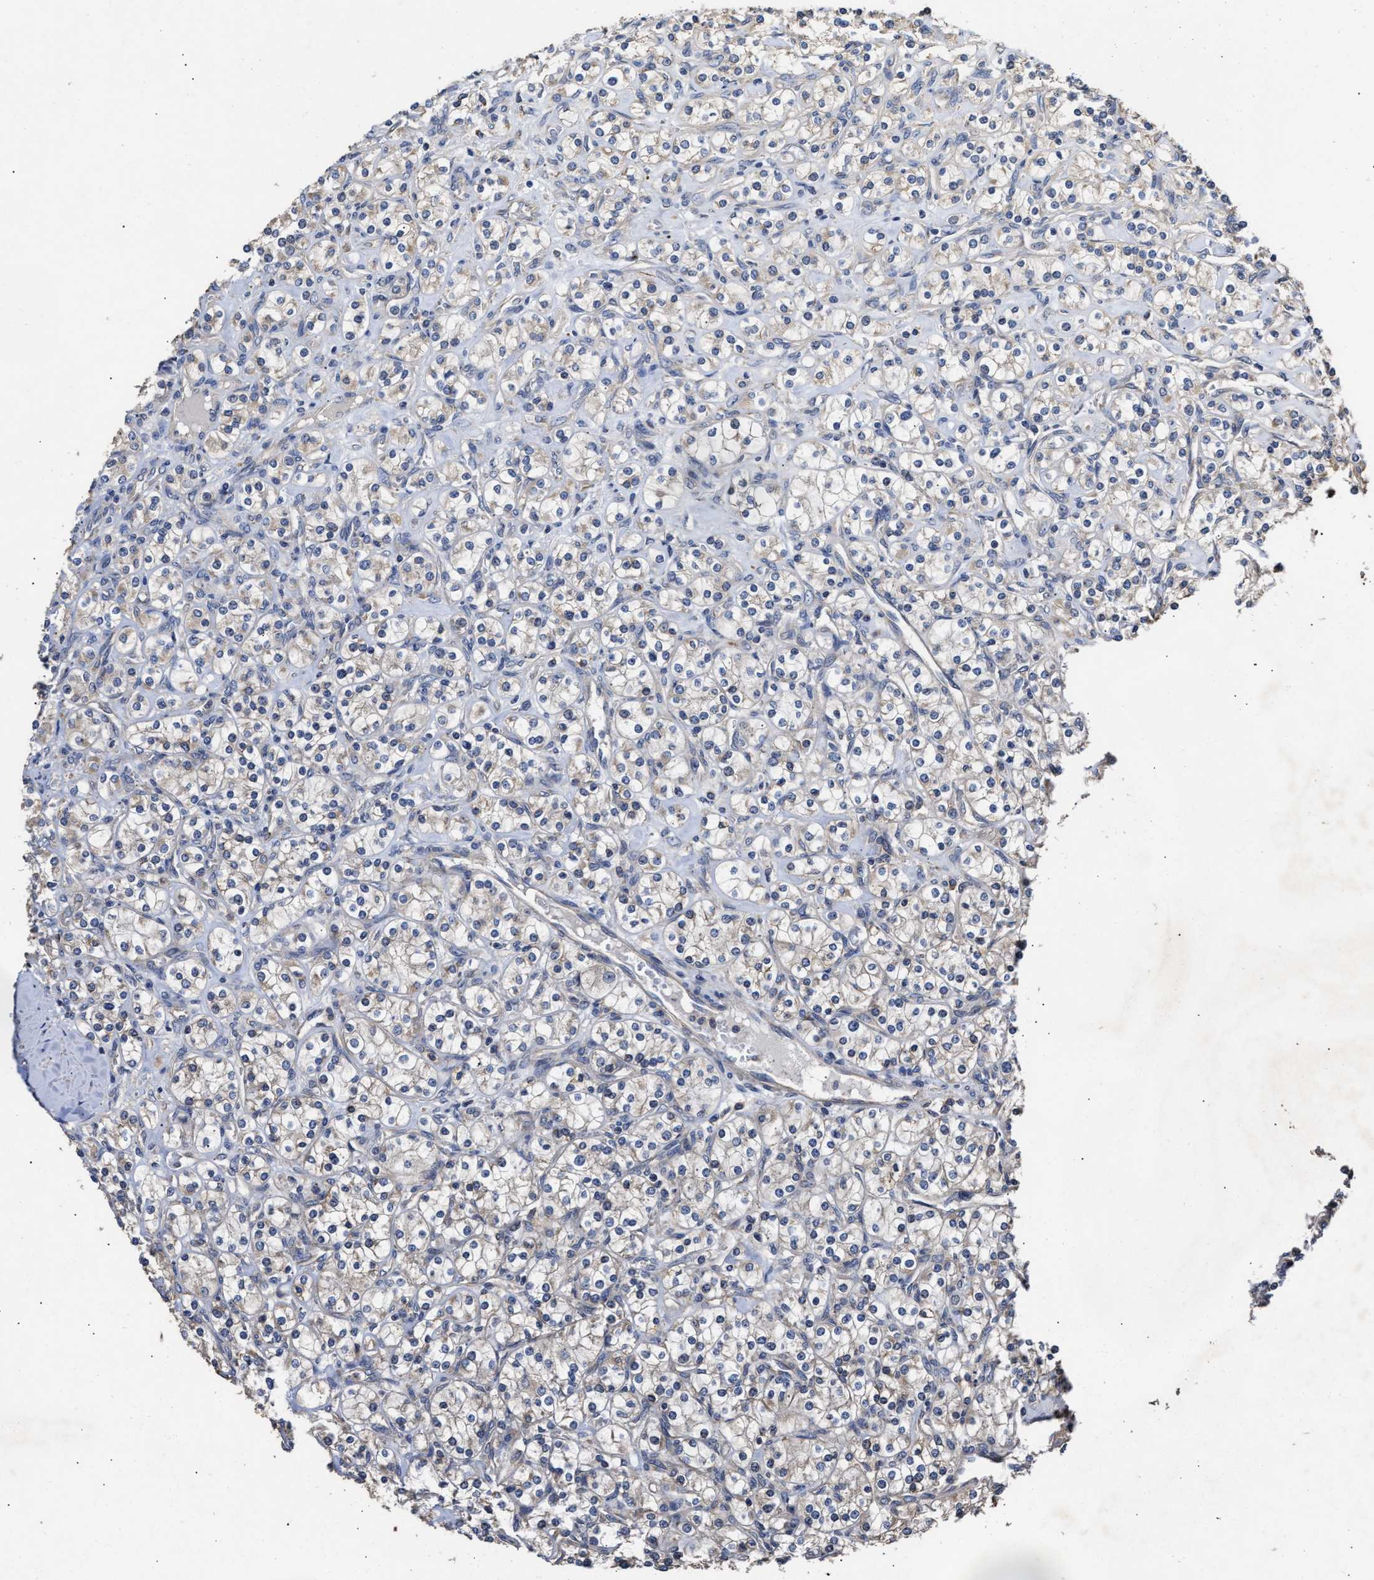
{"staining": {"intensity": "weak", "quantity": "<25%", "location": "cytoplasmic/membranous"}, "tissue": "renal cancer", "cell_type": "Tumor cells", "image_type": "cancer", "snomed": [{"axis": "morphology", "description": "Adenocarcinoma, NOS"}, {"axis": "topography", "description": "Kidney"}], "caption": "Immunohistochemistry micrograph of renal cancer (adenocarcinoma) stained for a protein (brown), which shows no staining in tumor cells.", "gene": "GOSR1", "patient": {"sex": "male", "age": 77}}